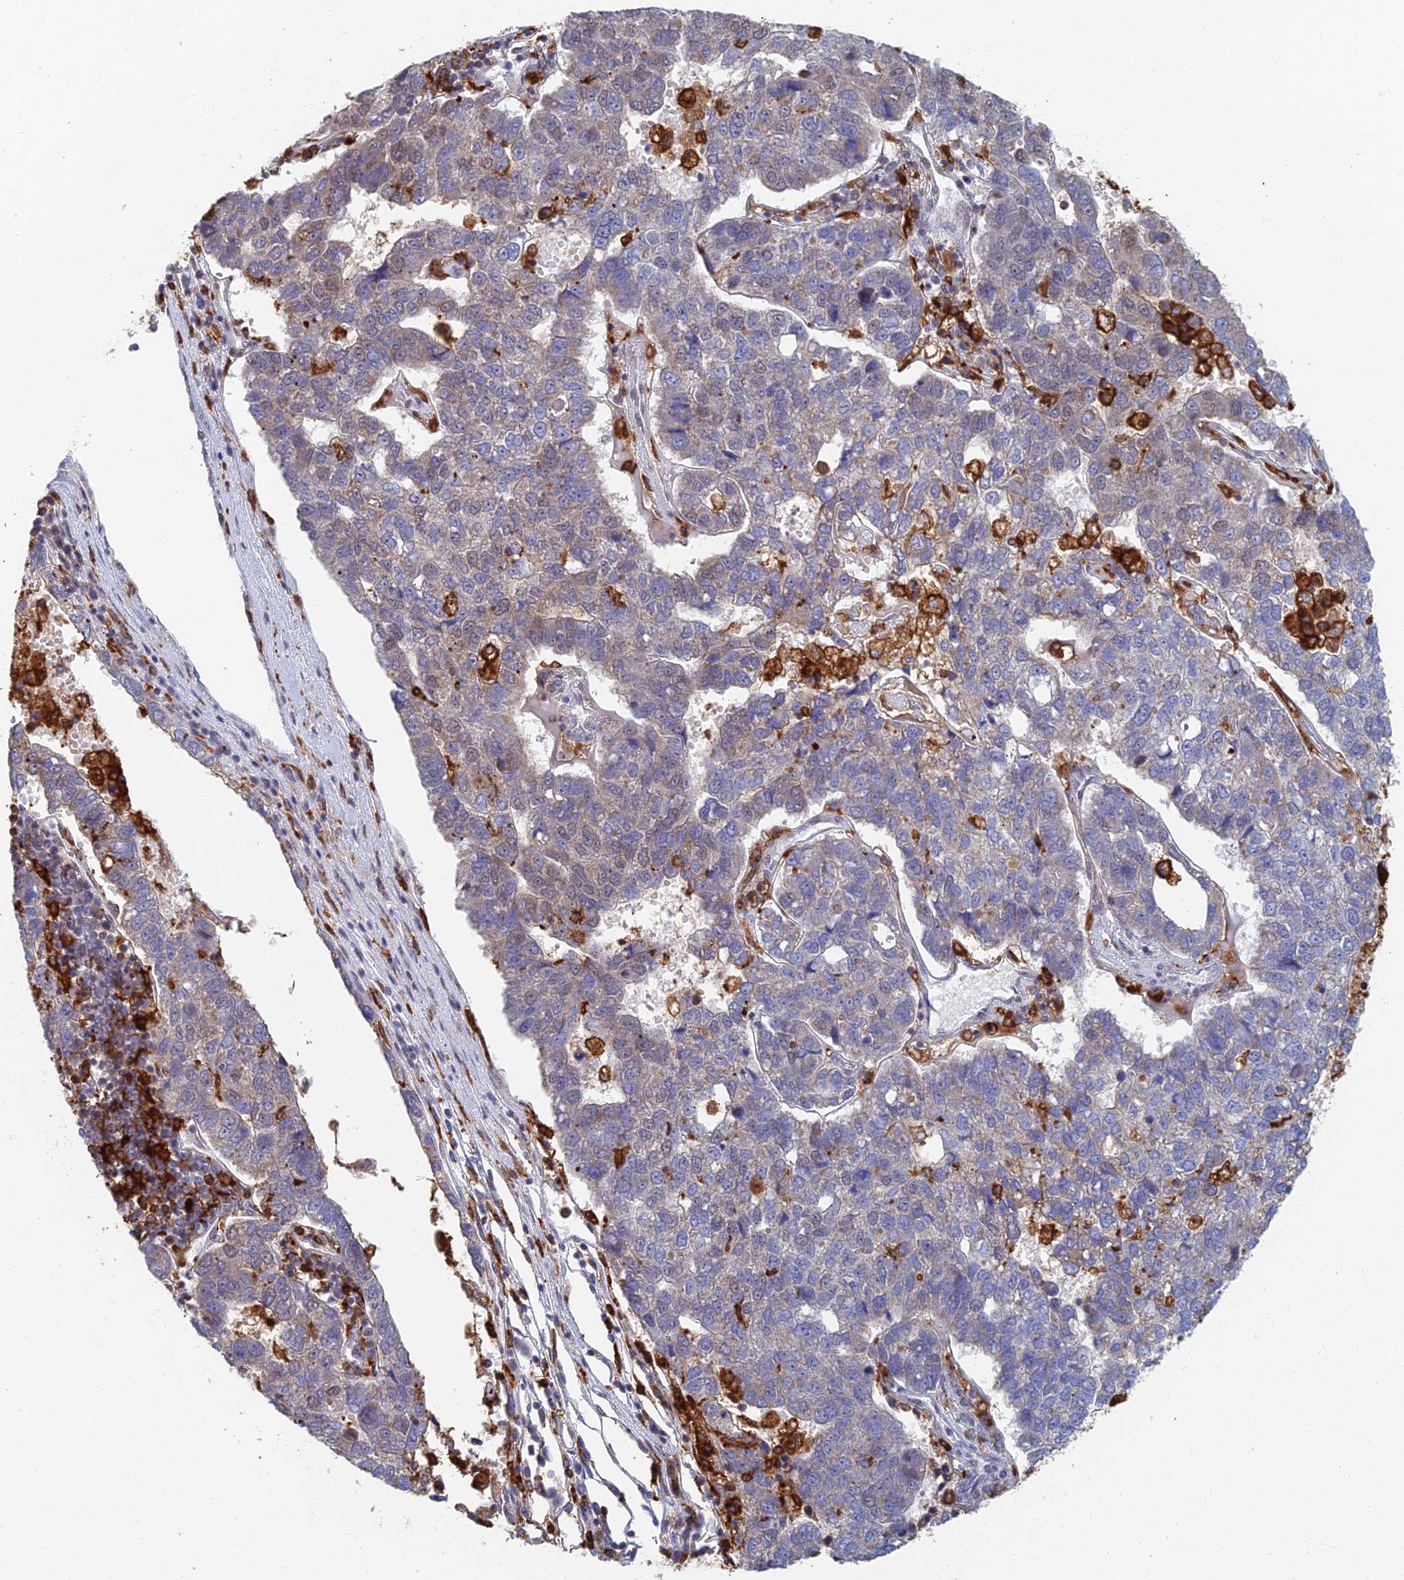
{"staining": {"intensity": "weak", "quantity": "25%-75%", "location": "nuclear"}, "tissue": "pancreatic cancer", "cell_type": "Tumor cells", "image_type": "cancer", "snomed": [{"axis": "morphology", "description": "Adenocarcinoma, NOS"}, {"axis": "topography", "description": "Pancreas"}], "caption": "Brown immunohistochemical staining in pancreatic adenocarcinoma reveals weak nuclear expression in approximately 25%-75% of tumor cells. The staining was performed using DAB (3,3'-diaminobenzidine), with brown indicating positive protein expression. Nuclei are stained blue with hematoxylin.", "gene": "GPATCH1", "patient": {"sex": "female", "age": 61}}